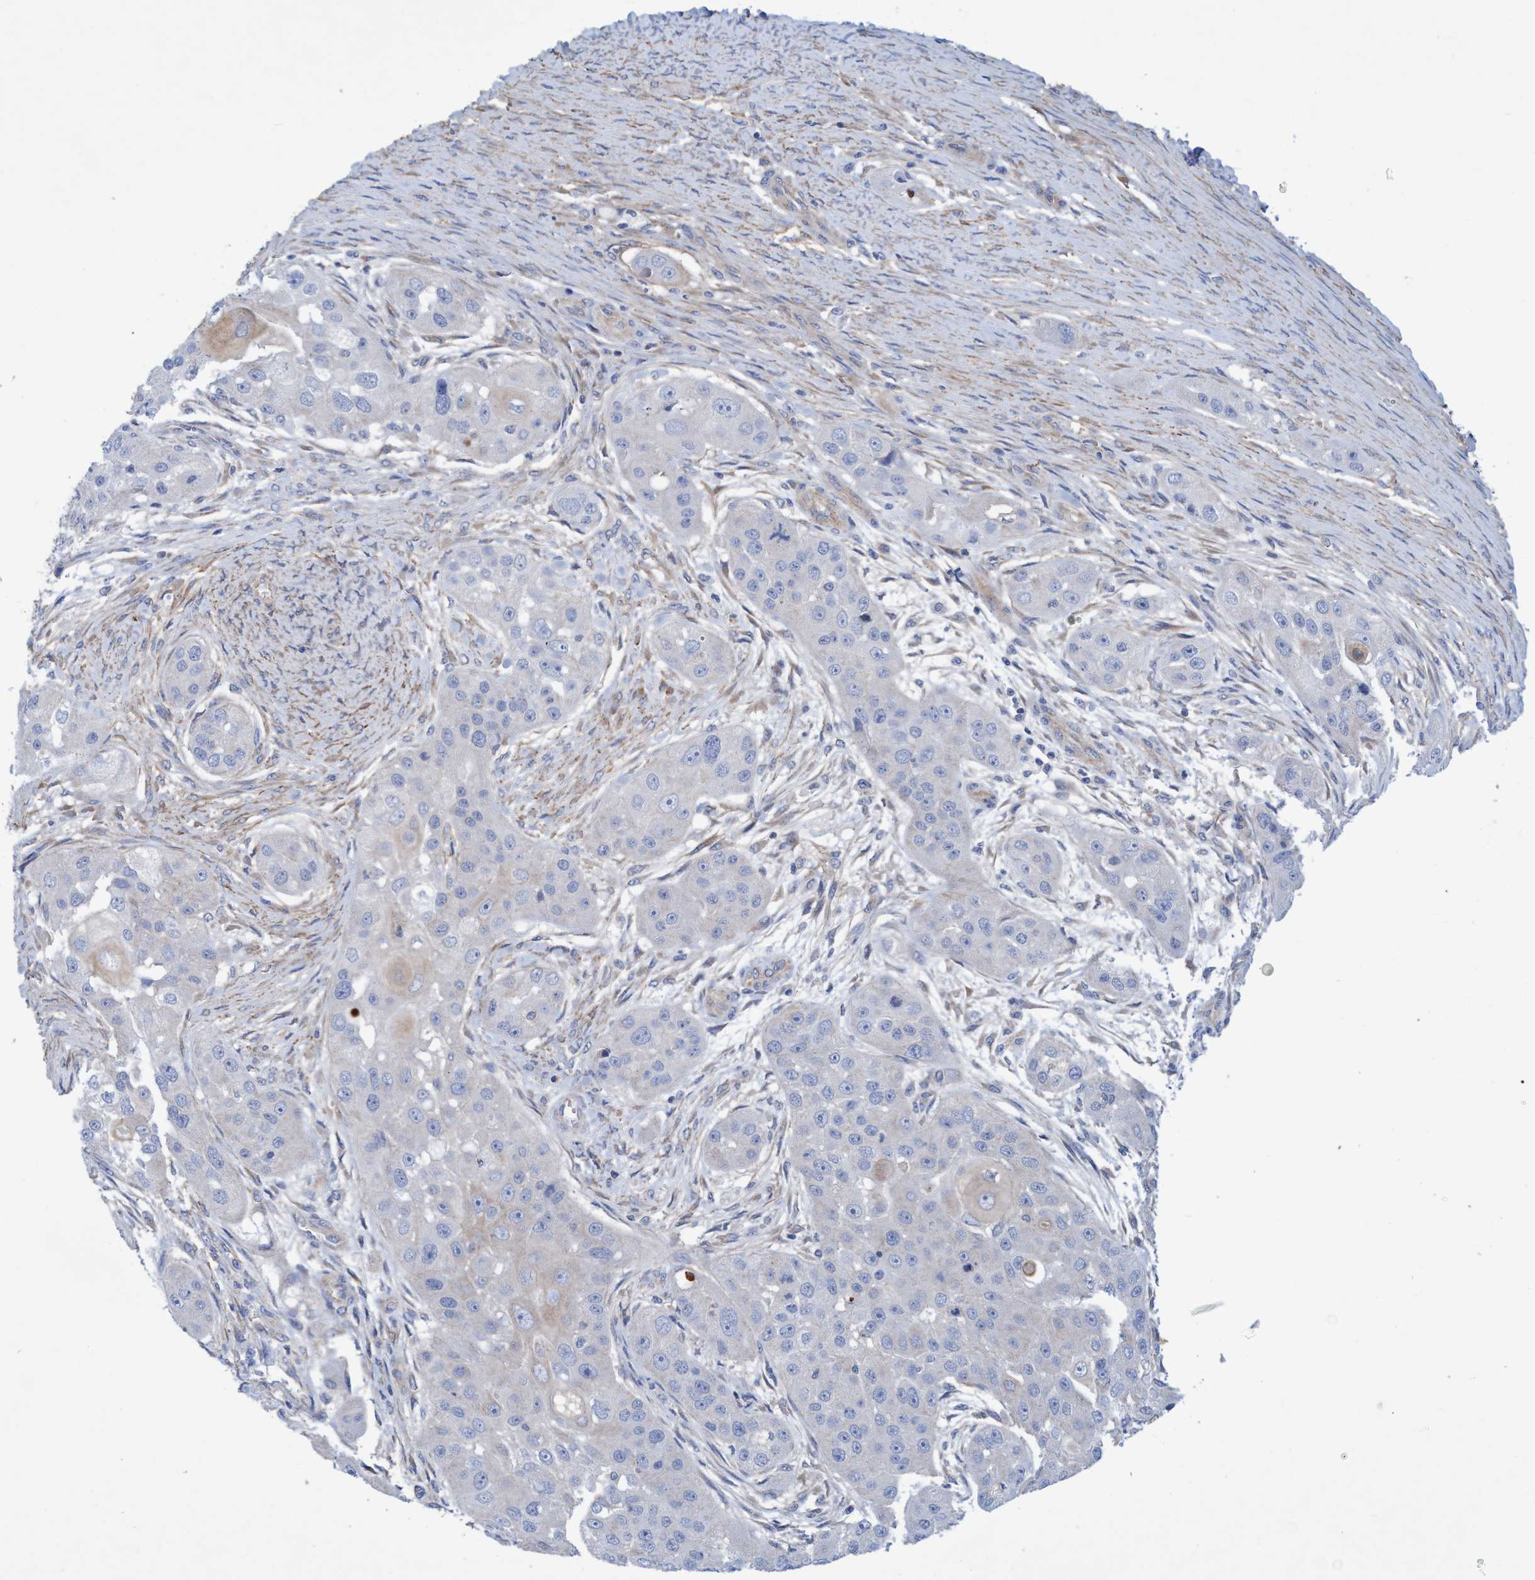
{"staining": {"intensity": "weak", "quantity": "<25%", "location": "cytoplasmic/membranous"}, "tissue": "head and neck cancer", "cell_type": "Tumor cells", "image_type": "cancer", "snomed": [{"axis": "morphology", "description": "Normal tissue, NOS"}, {"axis": "morphology", "description": "Squamous cell carcinoma, NOS"}, {"axis": "topography", "description": "Skeletal muscle"}, {"axis": "topography", "description": "Head-Neck"}], "caption": "An image of human head and neck squamous cell carcinoma is negative for staining in tumor cells.", "gene": "GULP1", "patient": {"sex": "male", "age": 51}}